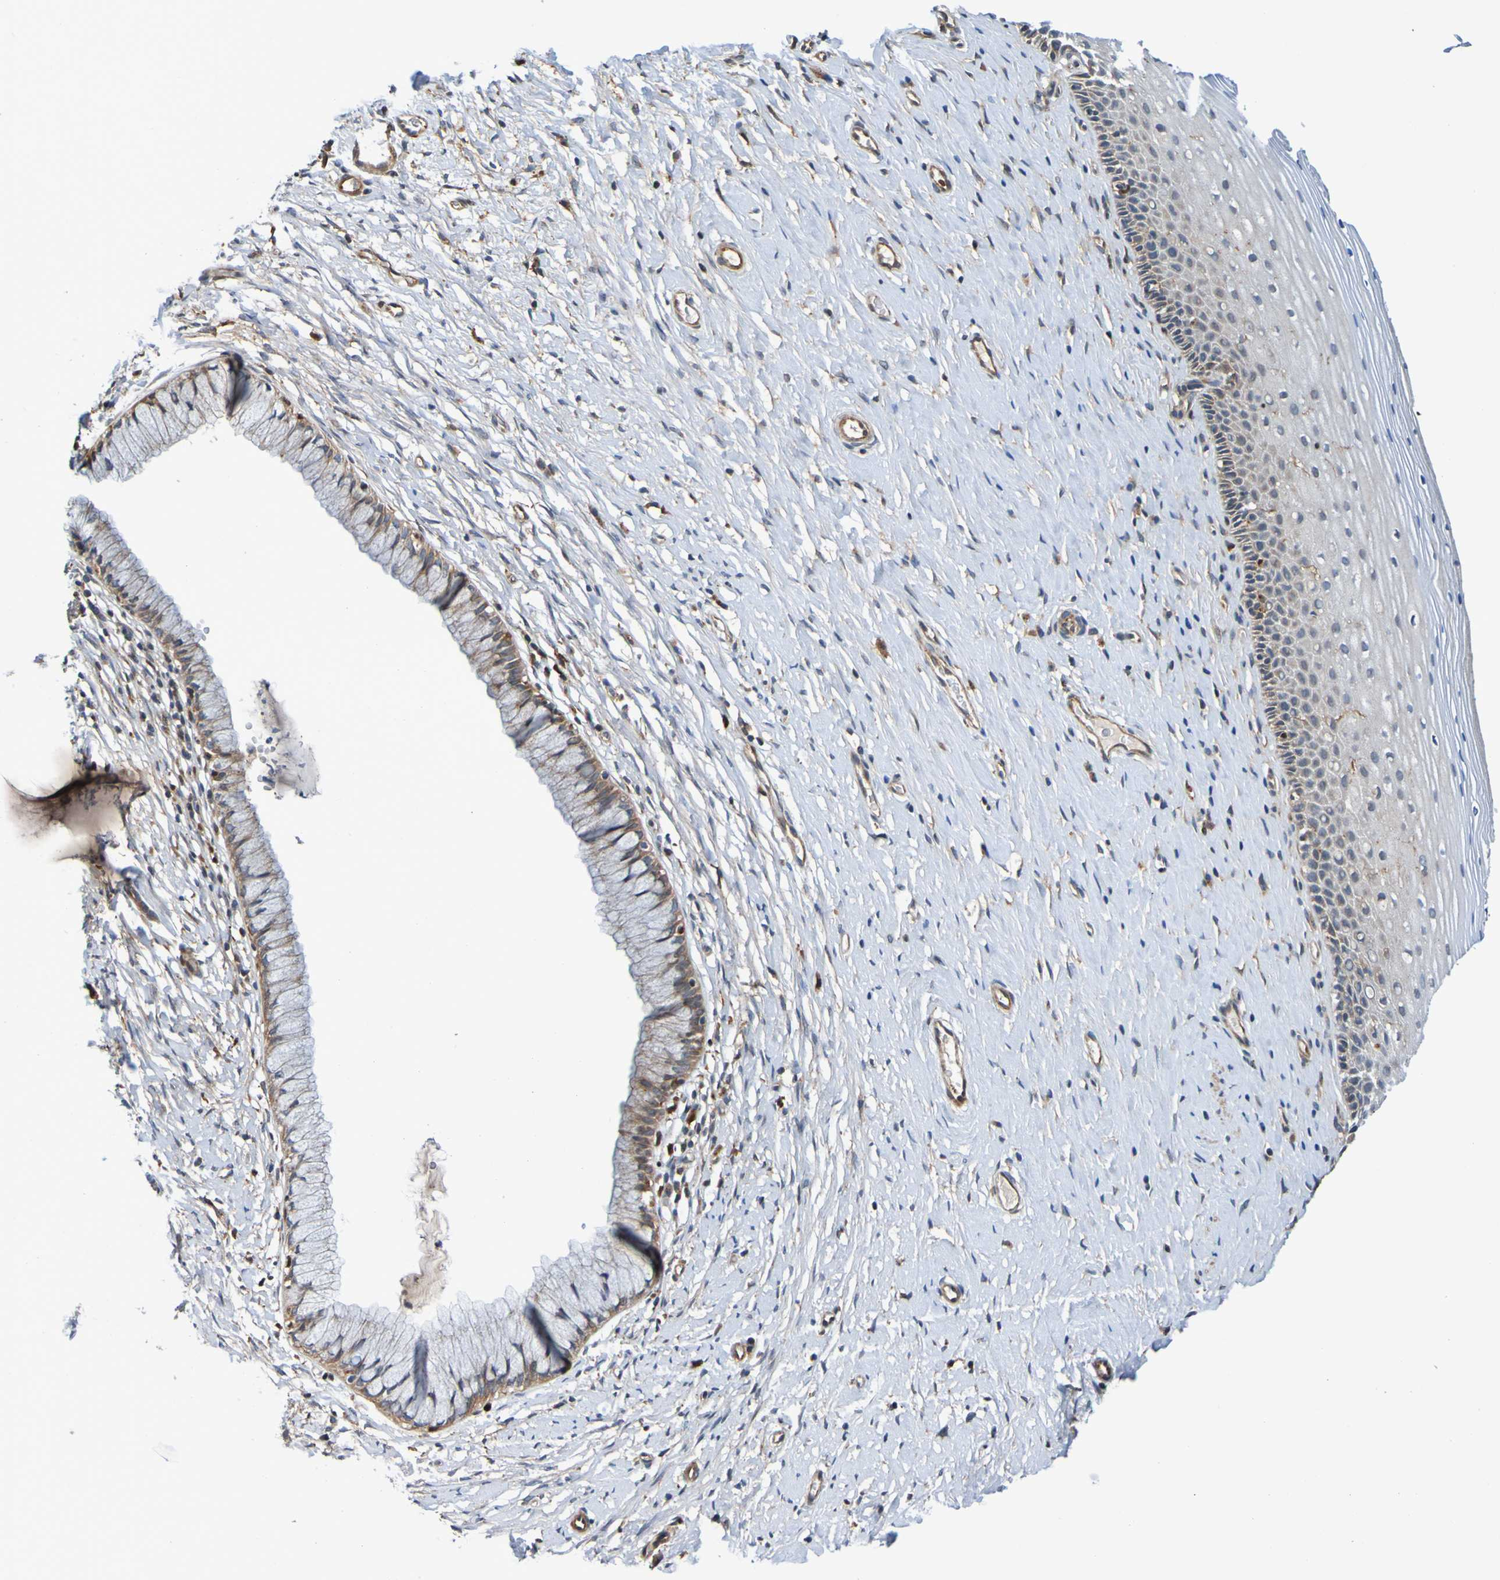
{"staining": {"intensity": "moderate", "quantity": "25%-75%", "location": "cytoplasmic/membranous"}, "tissue": "cervix", "cell_type": "Glandular cells", "image_type": "normal", "snomed": [{"axis": "morphology", "description": "Normal tissue, NOS"}, {"axis": "topography", "description": "Cervix"}], "caption": "Moderate cytoplasmic/membranous expression is appreciated in approximately 25%-75% of glandular cells in benign cervix.", "gene": "METAP2", "patient": {"sex": "female", "age": 39}}